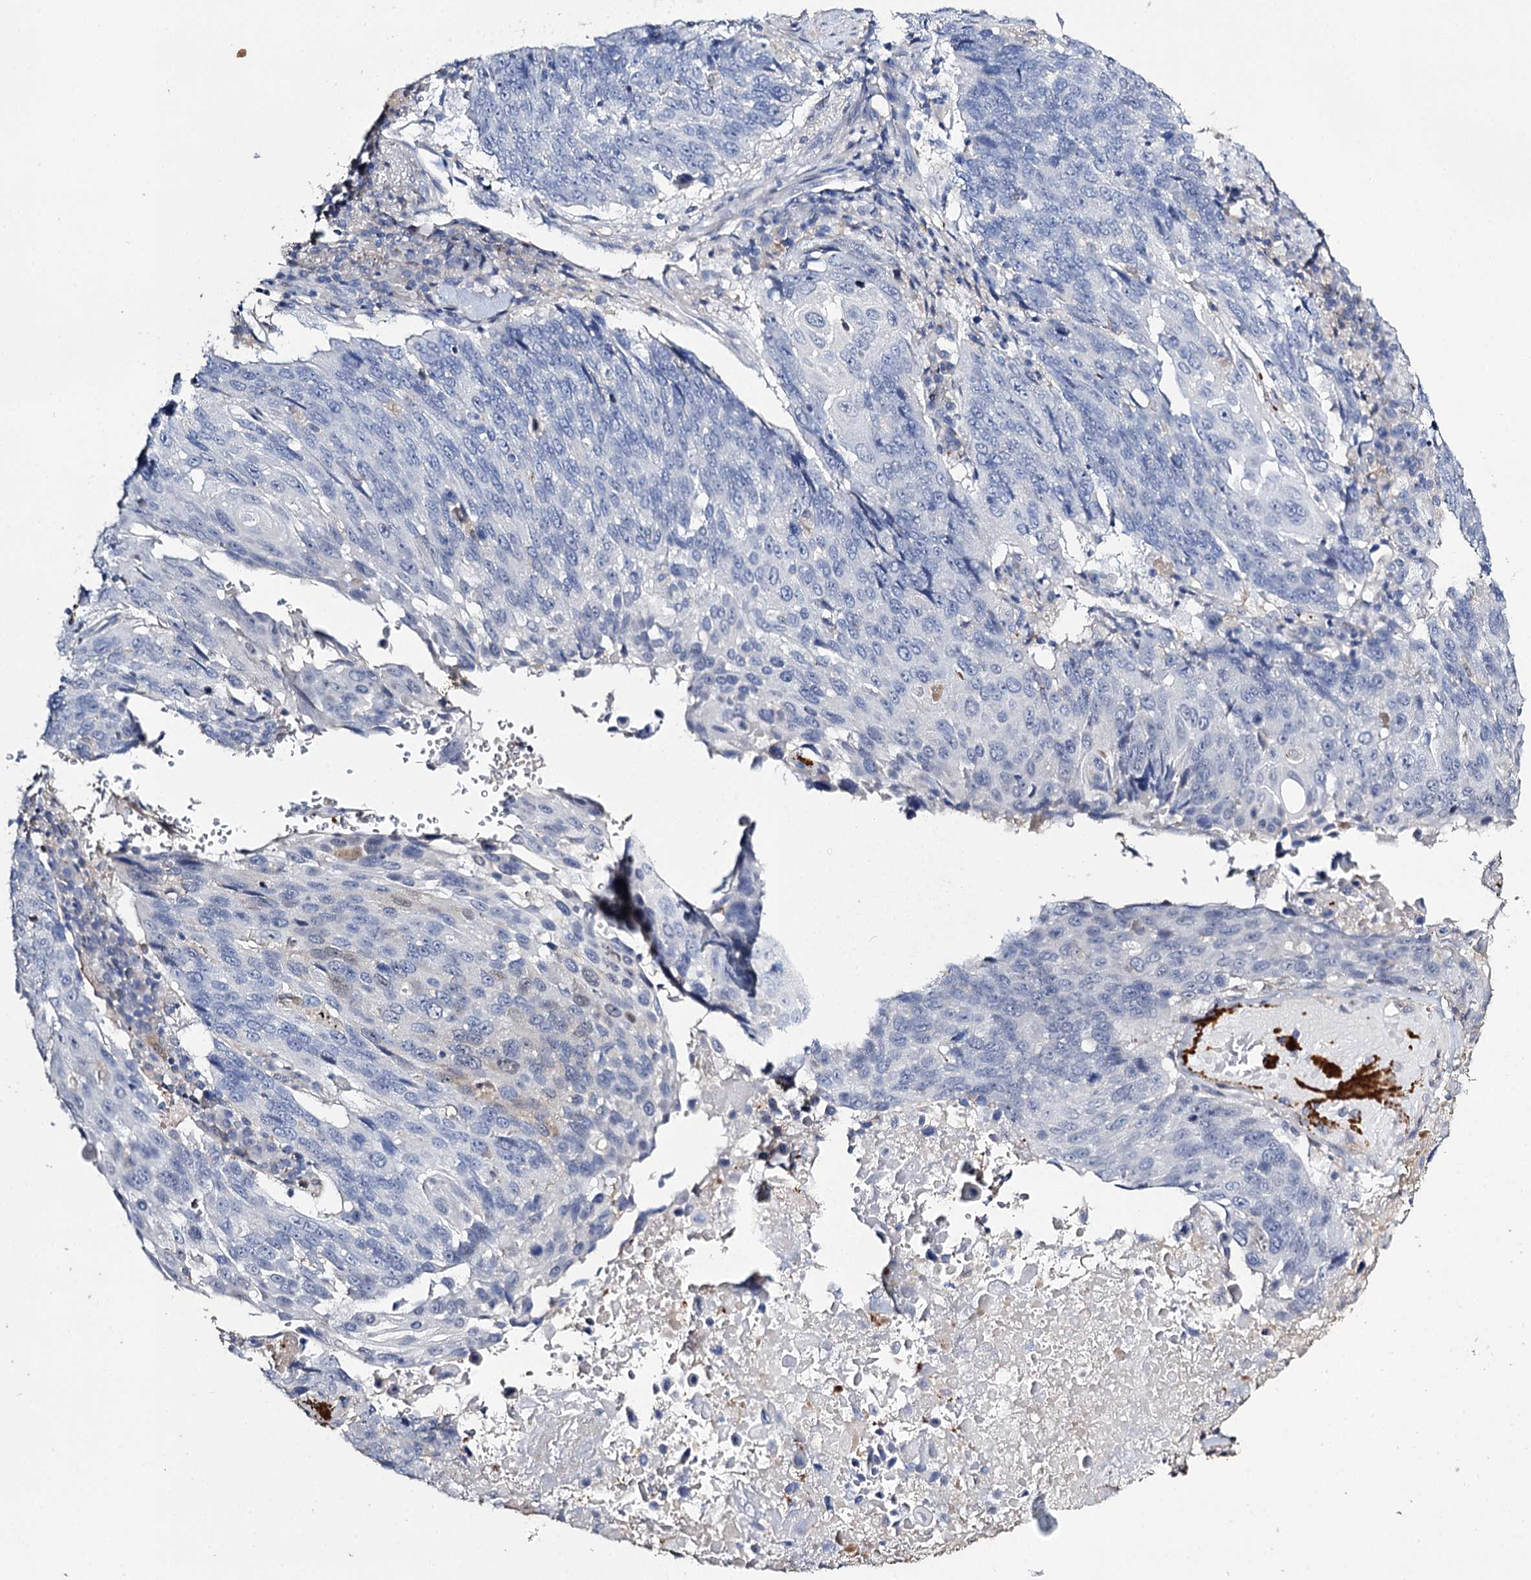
{"staining": {"intensity": "negative", "quantity": "none", "location": "none"}, "tissue": "lung cancer", "cell_type": "Tumor cells", "image_type": "cancer", "snomed": [{"axis": "morphology", "description": "Squamous cell carcinoma, NOS"}, {"axis": "topography", "description": "Lung"}], "caption": "Squamous cell carcinoma (lung) was stained to show a protein in brown. There is no significant positivity in tumor cells.", "gene": "DNAH6", "patient": {"sex": "male", "age": 66}}